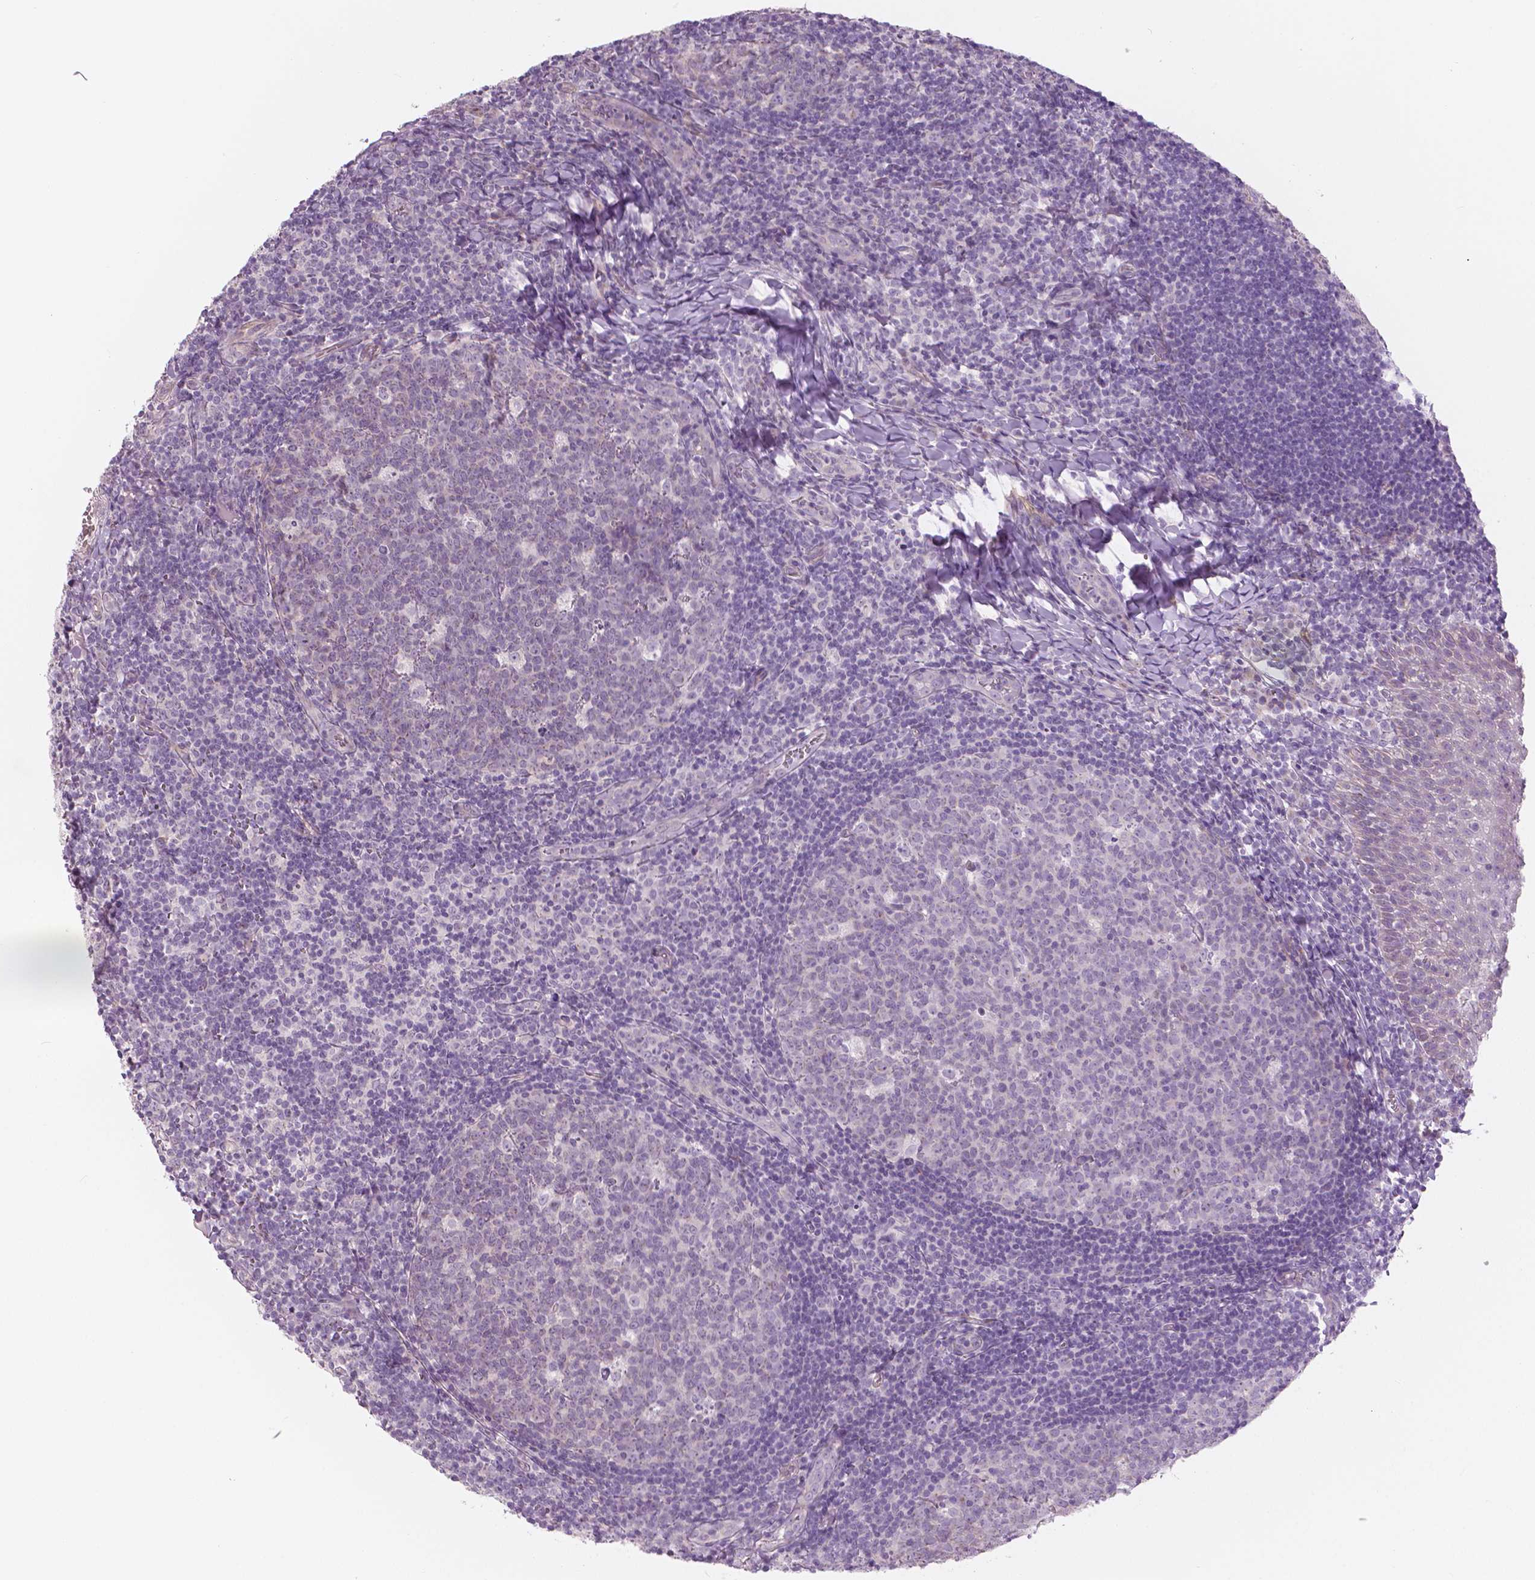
{"staining": {"intensity": "negative", "quantity": "none", "location": "none"}, "tissue": "lymph node", "cell_type": "Germinal center cells", "image_type": "normal", "snomed": [{"axis": "morphology", "description": "Normal tissue, NOS"}, {"axis": "topography", "description": "Lymph node"}], "caption": "DAB (3,3'-diaminobenzidine) immunohistochemical staining of unremarkable human lymph node exhibits no significant expression in germinal center cells. The staining is performed using DAB (3,3'-diaminobenzidine) brown chromogen with nuclei counter-stained in using hematoxylin.", "gene": "SLC24A1", "patient": {"sex": "female", "age": 21}}